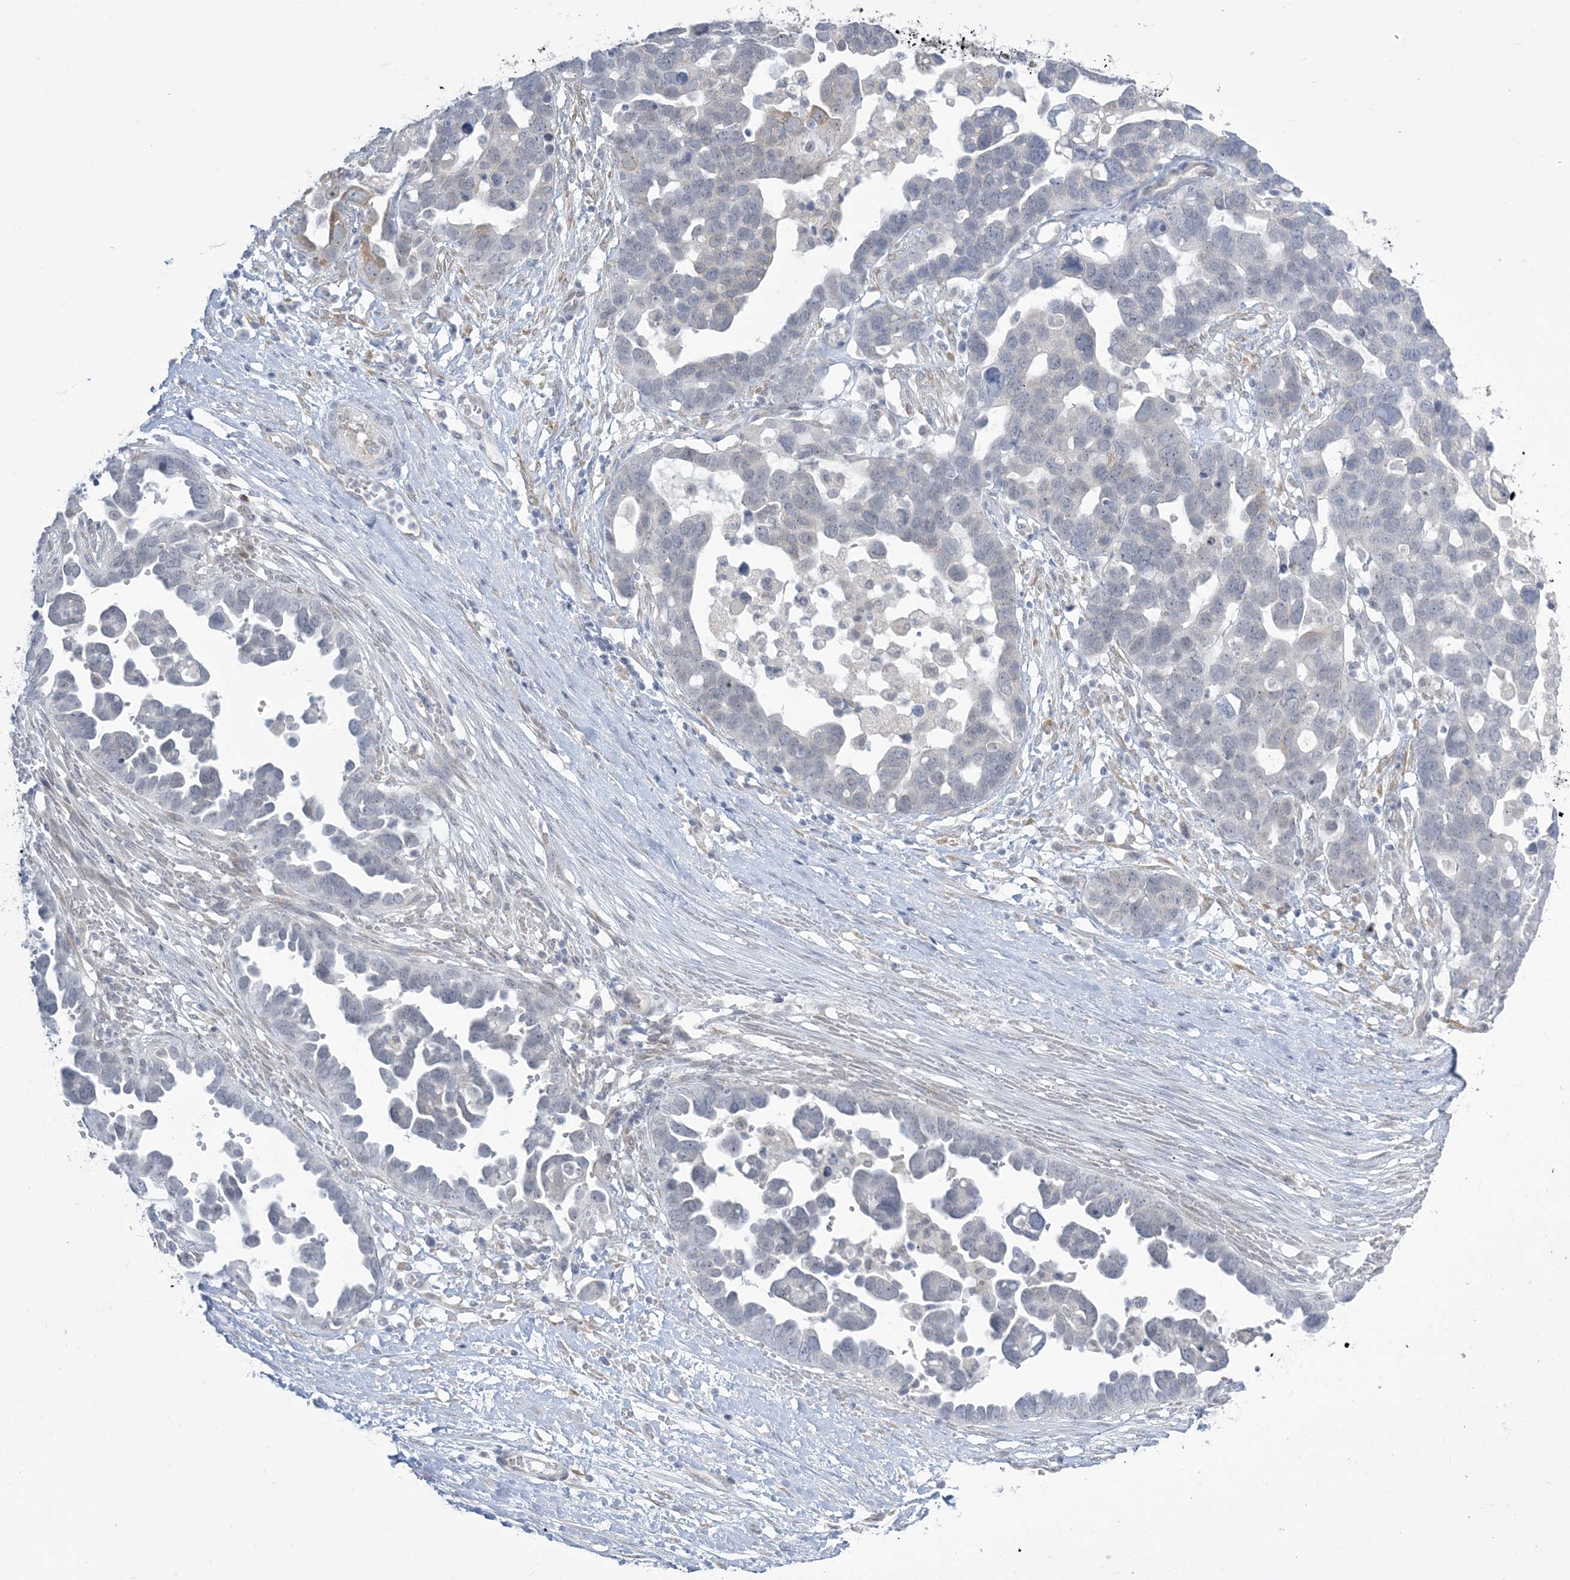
{"staining": {"intensity": "negative", "quantity": "none", "location": "none"}, "tissue": "ovarian cancer", "cell_type": "Tumor cells", "image_type": "cancer", "snomed": [{"axis": "morphology", "description": "Cystadenocarcinoma, serous, NOS"}, {"axis": "topography", "description": "Ovary"}], "caption": "Image shows no protein staining in tumor cells of ovarian cancer tissue. (DAB immunohistochemistry (IHC), high magnification).", "gene": "ZC3H6", "patient": {"sex": "female", "age": 54}}